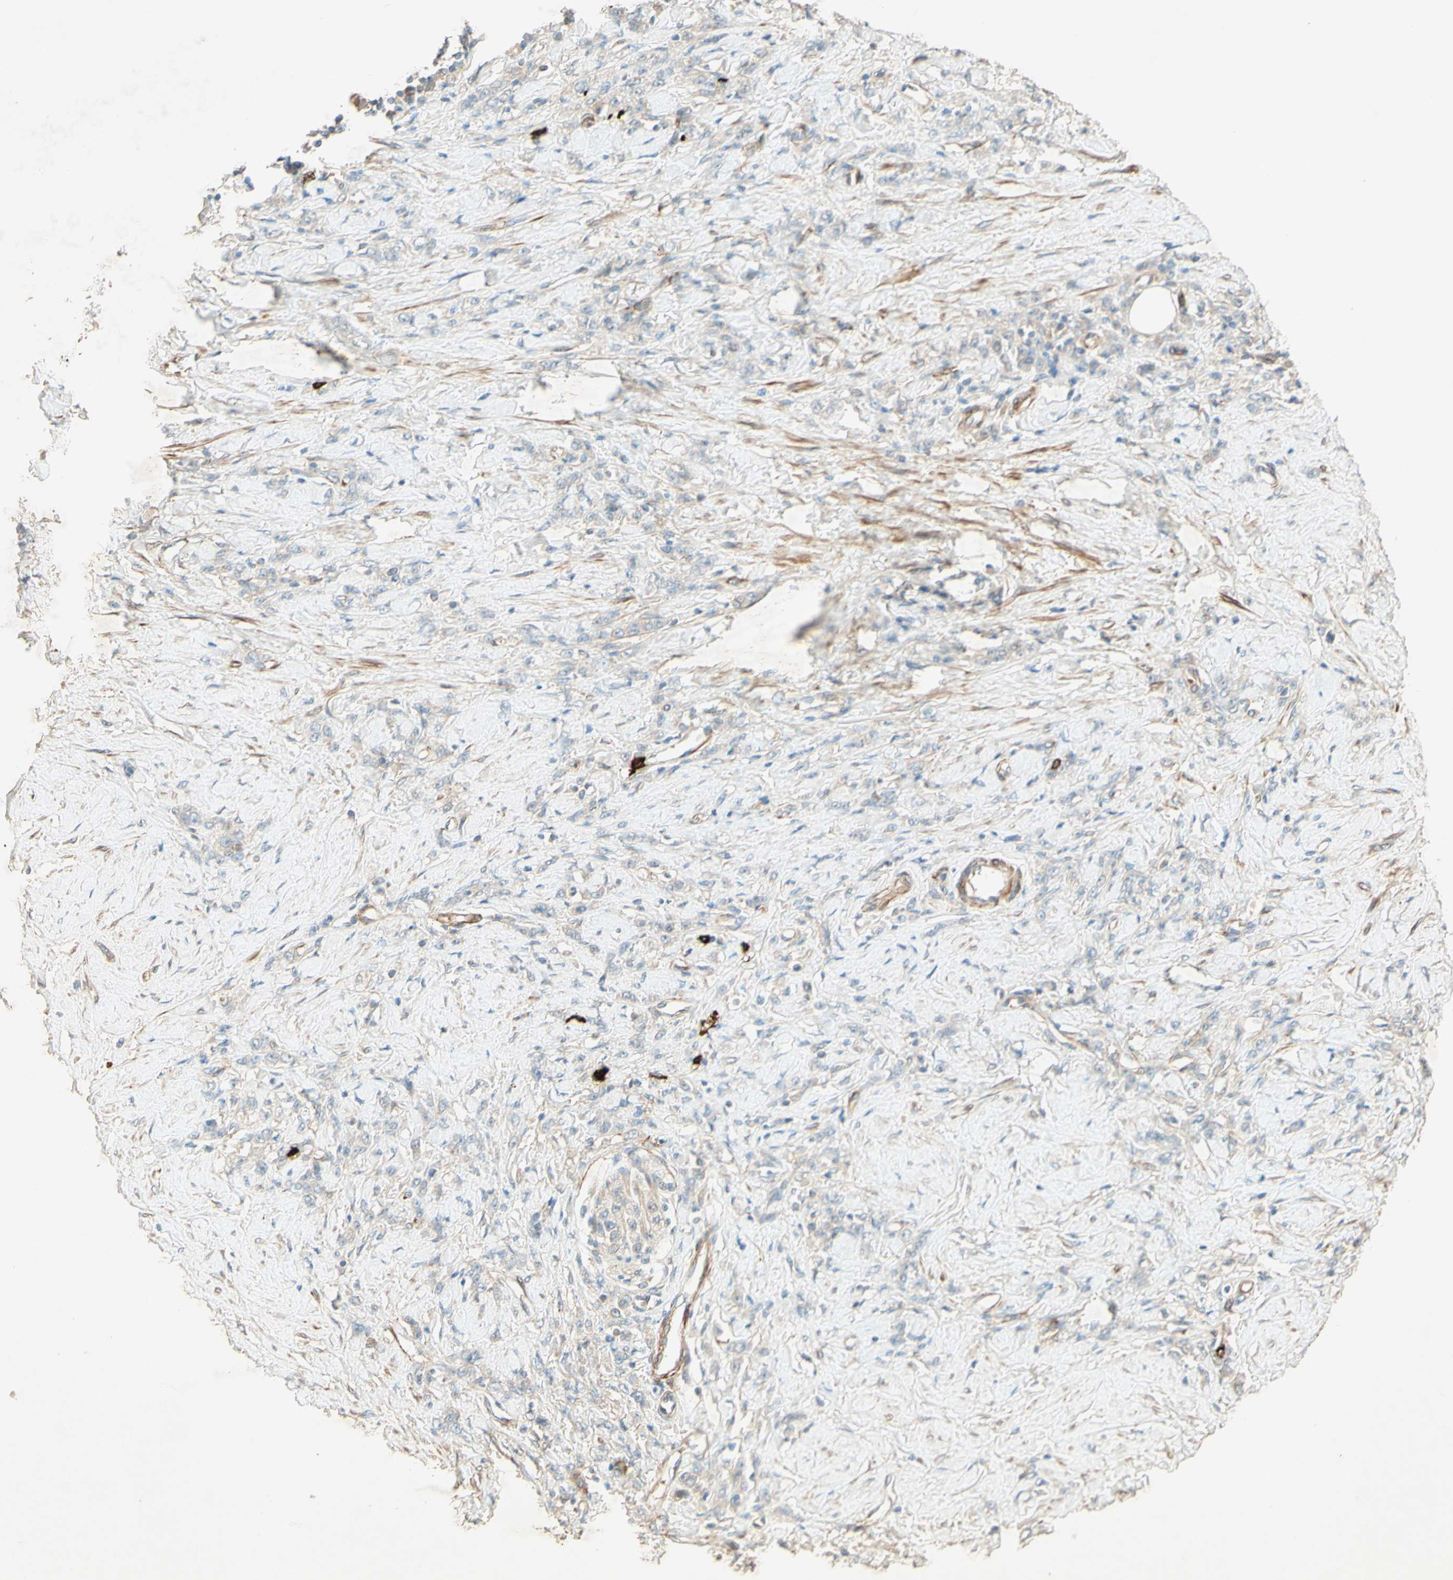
{"staining": {"intensity": "weak", "quantity": "<25%", "location": "cytoplasmic/membranous"}, "tissue": "stomach cancer", "cell_type": "Tumor cells", "image_type": "cancer", "snomed": [{"axis": "morphology", "description": "Adenocarcinoma, NOS"}, {"axis": "topography", "description": "Stomach"}], "caption": "Protein analysis of stomach cancer shows no significant staining in tumor cells. The staining was performed using DAB to visualize the protein expression in brown, while the nuclei were stained in blue with hematoxylin (Magnification: 20x).", "gene": "ADAM17", "patient": {"sex": "male", "age": 82}}